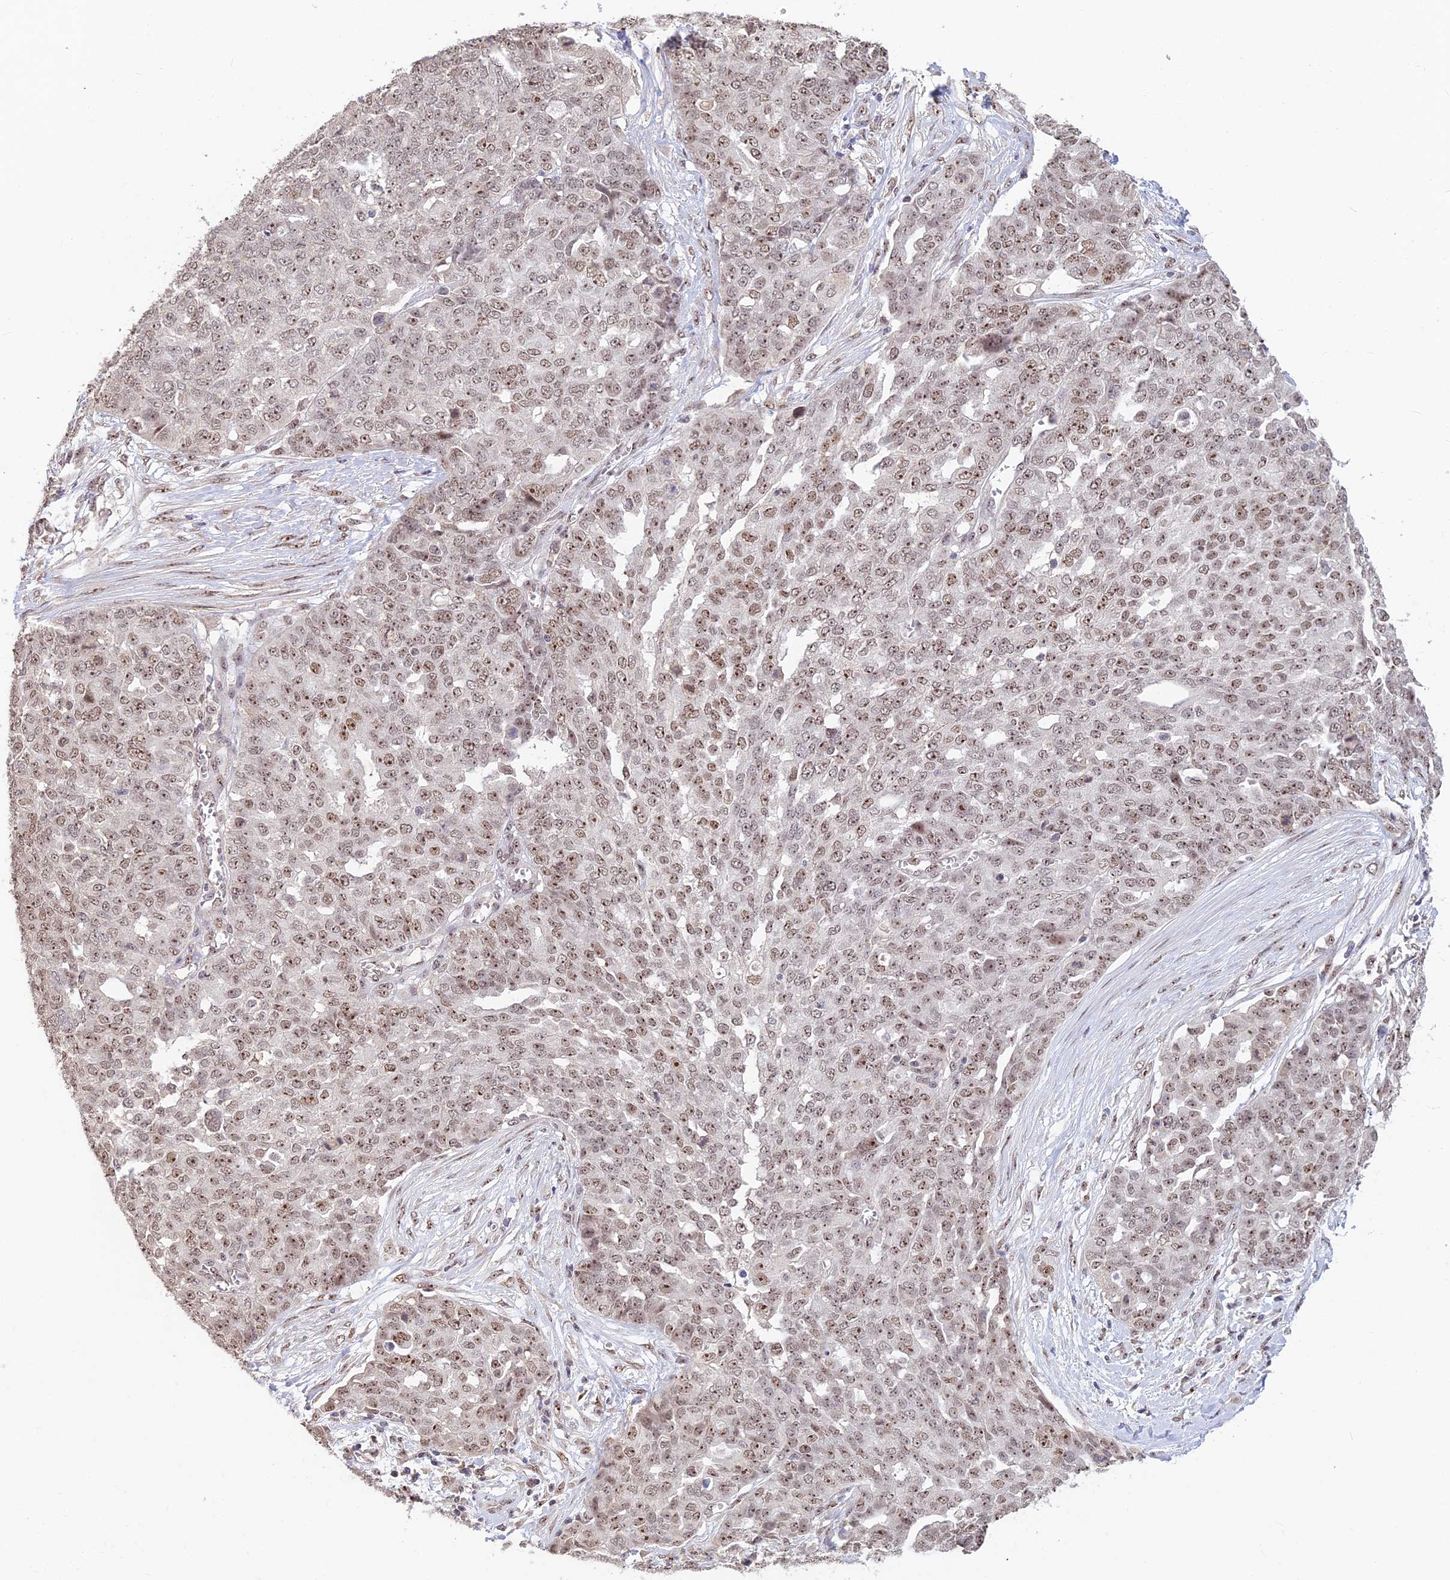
{"staining": {"intensity": "moderate", "quantity": "25%-75%", "location": "nuclear"}, "tissue": "ovarian cancer", "cell_type": "Tumor cells", "image_type": "cancer", "snomed": [{"axis": "morphology", "description": "Cystadenocarcinoma, serous, NOS"}, {"axis": "topography", "description": "Soft tissue"}, {"axis": "topography", "description": "Ovary"}], "caption": "Human ovarian cancer (serous cystadenocarcinoma) stained for a protein (brown) demonstrates moderate nuclear positive positivity in approximately 25%-75% of tumor cells.", "gene": "POLR1G", "patient": {"sex": "female", "age": 57}}